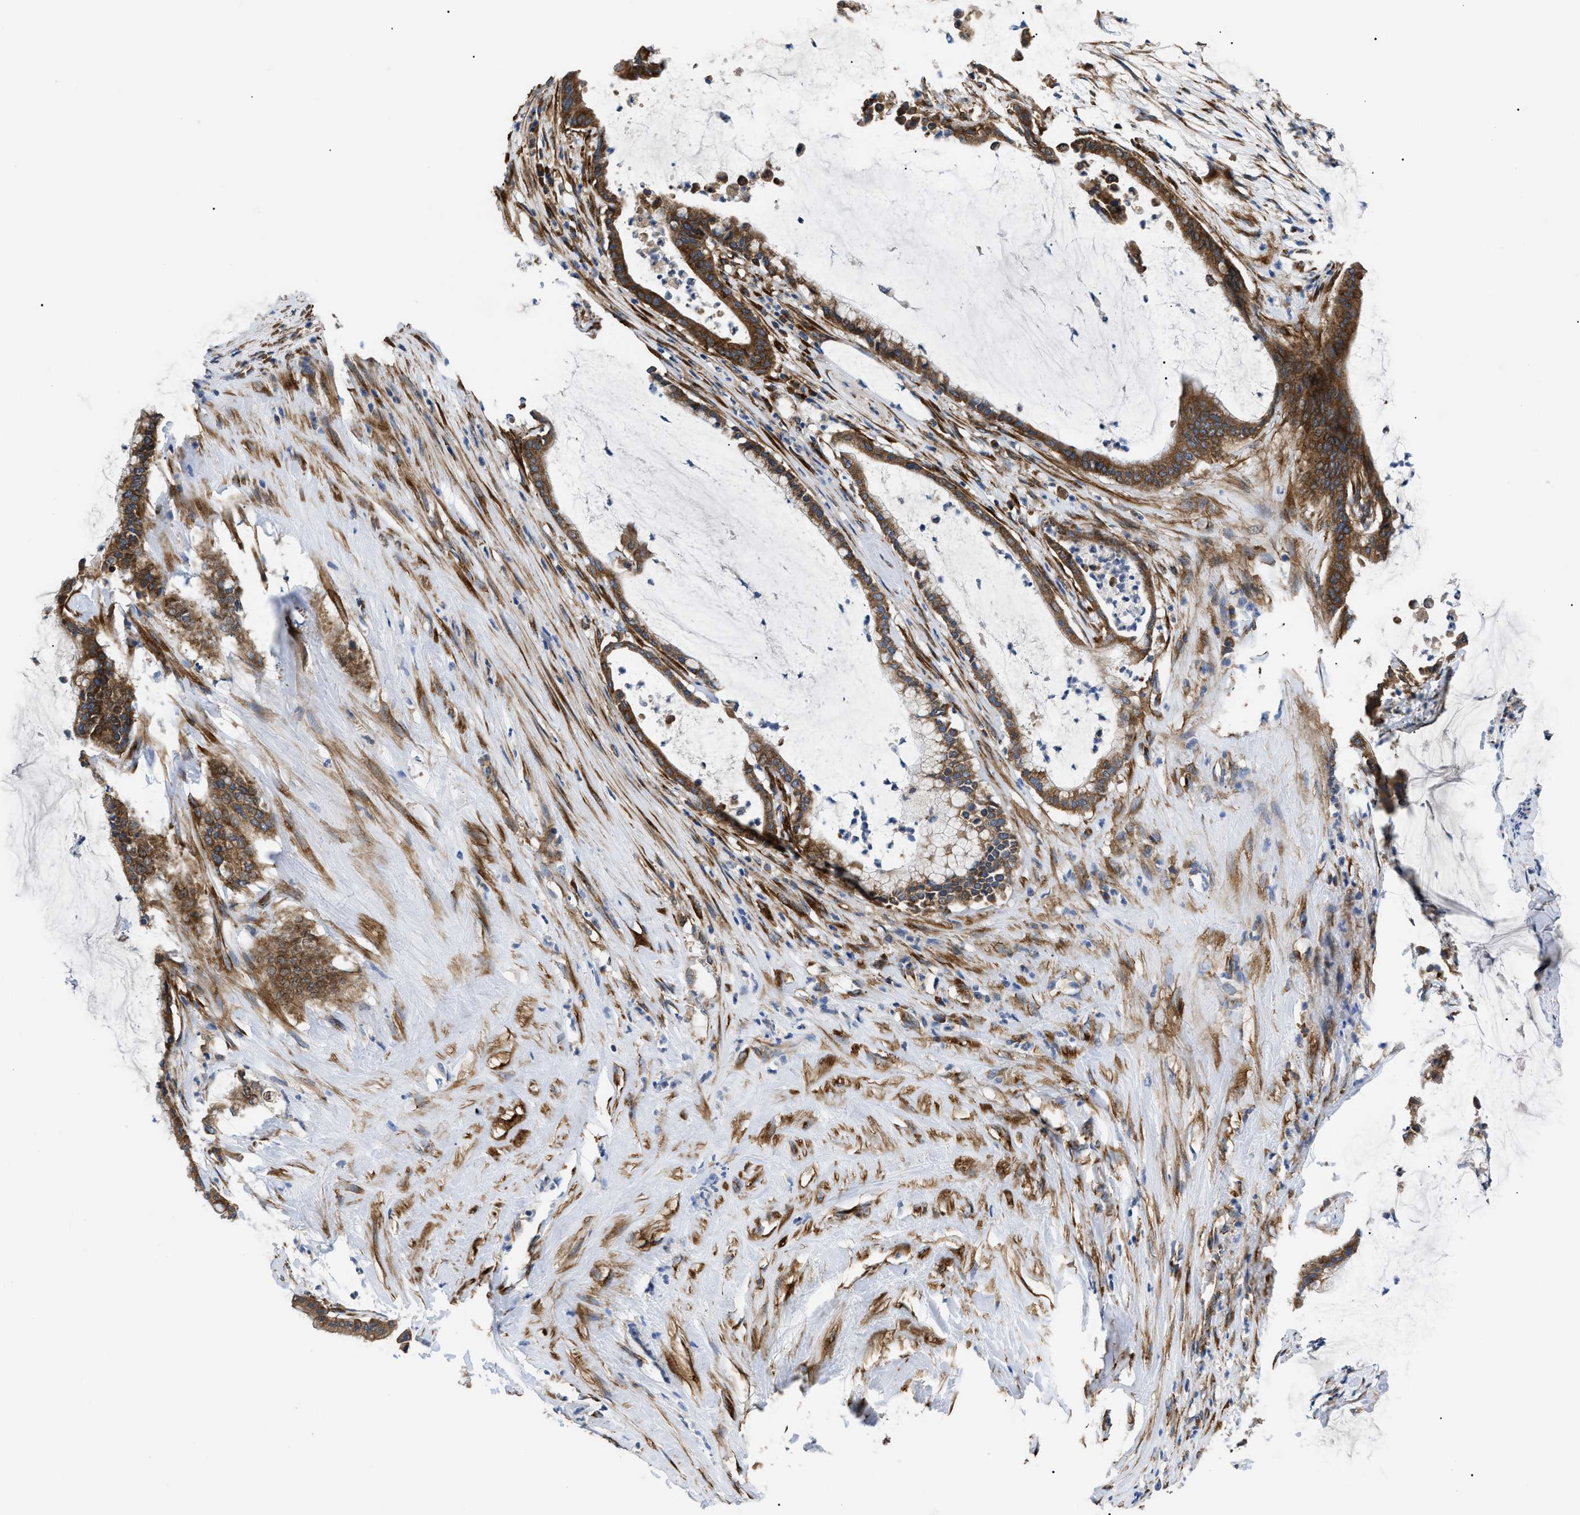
{"staining": {"intensity": "moderate", "quantity": ">75%", "location": "cytoplasmic/membranous"}, "tissue": "pancreatic cancer", "cell_type": "Tumor cells", "image_type": "cancer", "snomed": [{"axis": "morphology", "description": "Adenocarcinoma, NOS"}, {"axis": "topography", "description": "Pancreas"}], "caption": "High-magnification brightfield microscopy of pancreatic cancer stained with DAB (3,3'-diaminobenzidine) (brown) and counterstained with hematoxylin (blue). tumor cells exhibit moderate cytoplasmic/membranous staining is present in approximately>75% of cells.", "gene": "MYO10", "patient": {"sex": "male", "age": 41}}